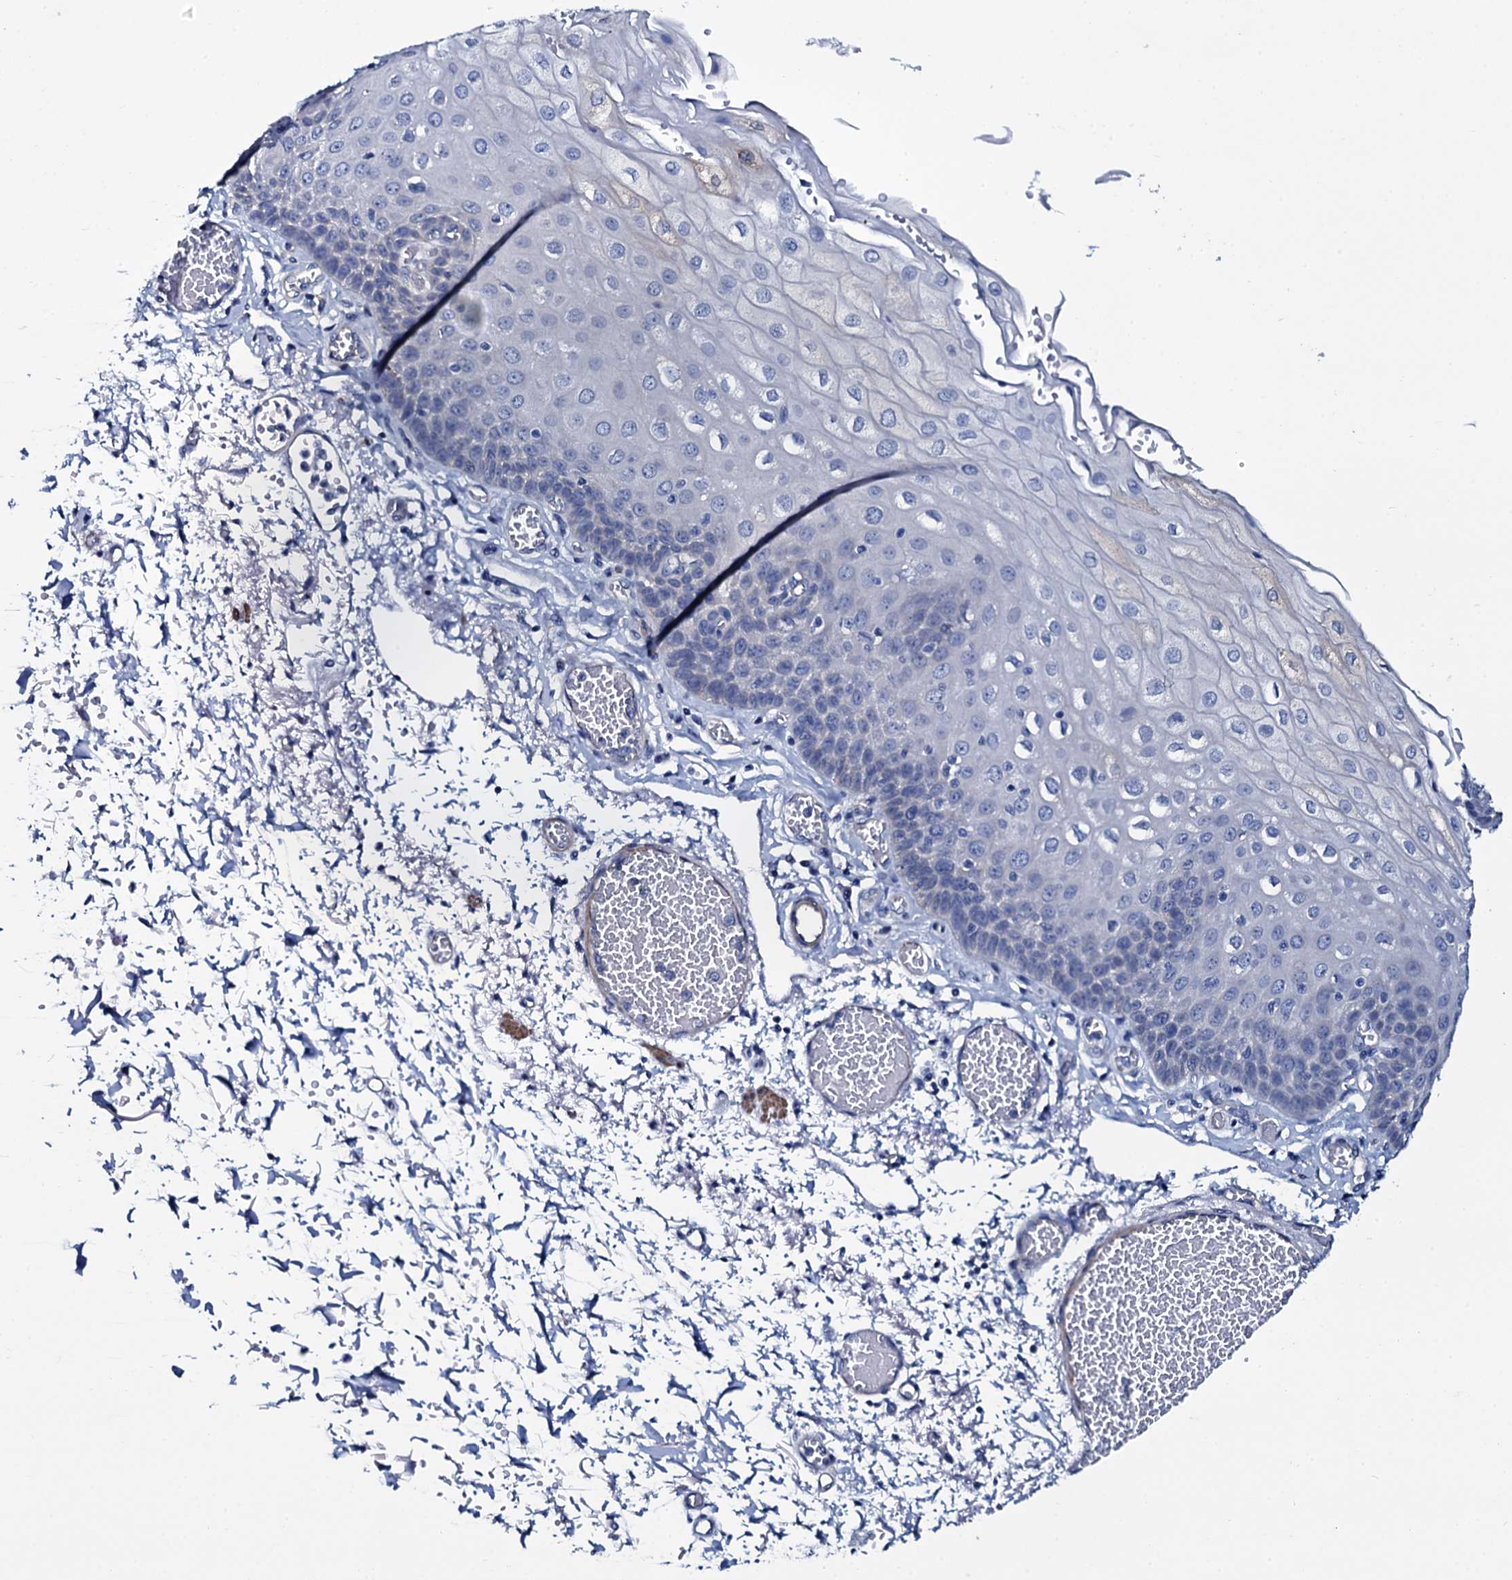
{"staining": {"intensity": "negative", "quantity": "none", "location": "none"}, "tissue": "esophagus", "cell_type": "Squamous epithelial cells", "image_type": "normal", "snomed": [{"axis": "morphology", "description": "Normal tissue, NOS"}, {"axis": "topography", "description": "Esophagus"}], "caption": "IHC image of benign esophagus: human esophagus stained with DAB (3,3'-diaminobenzidine) demonstrates no significant protein positivity in squamous epithelial cells.", "gene": "GYS2", "patient": {"sex": "male", "age": 81}}